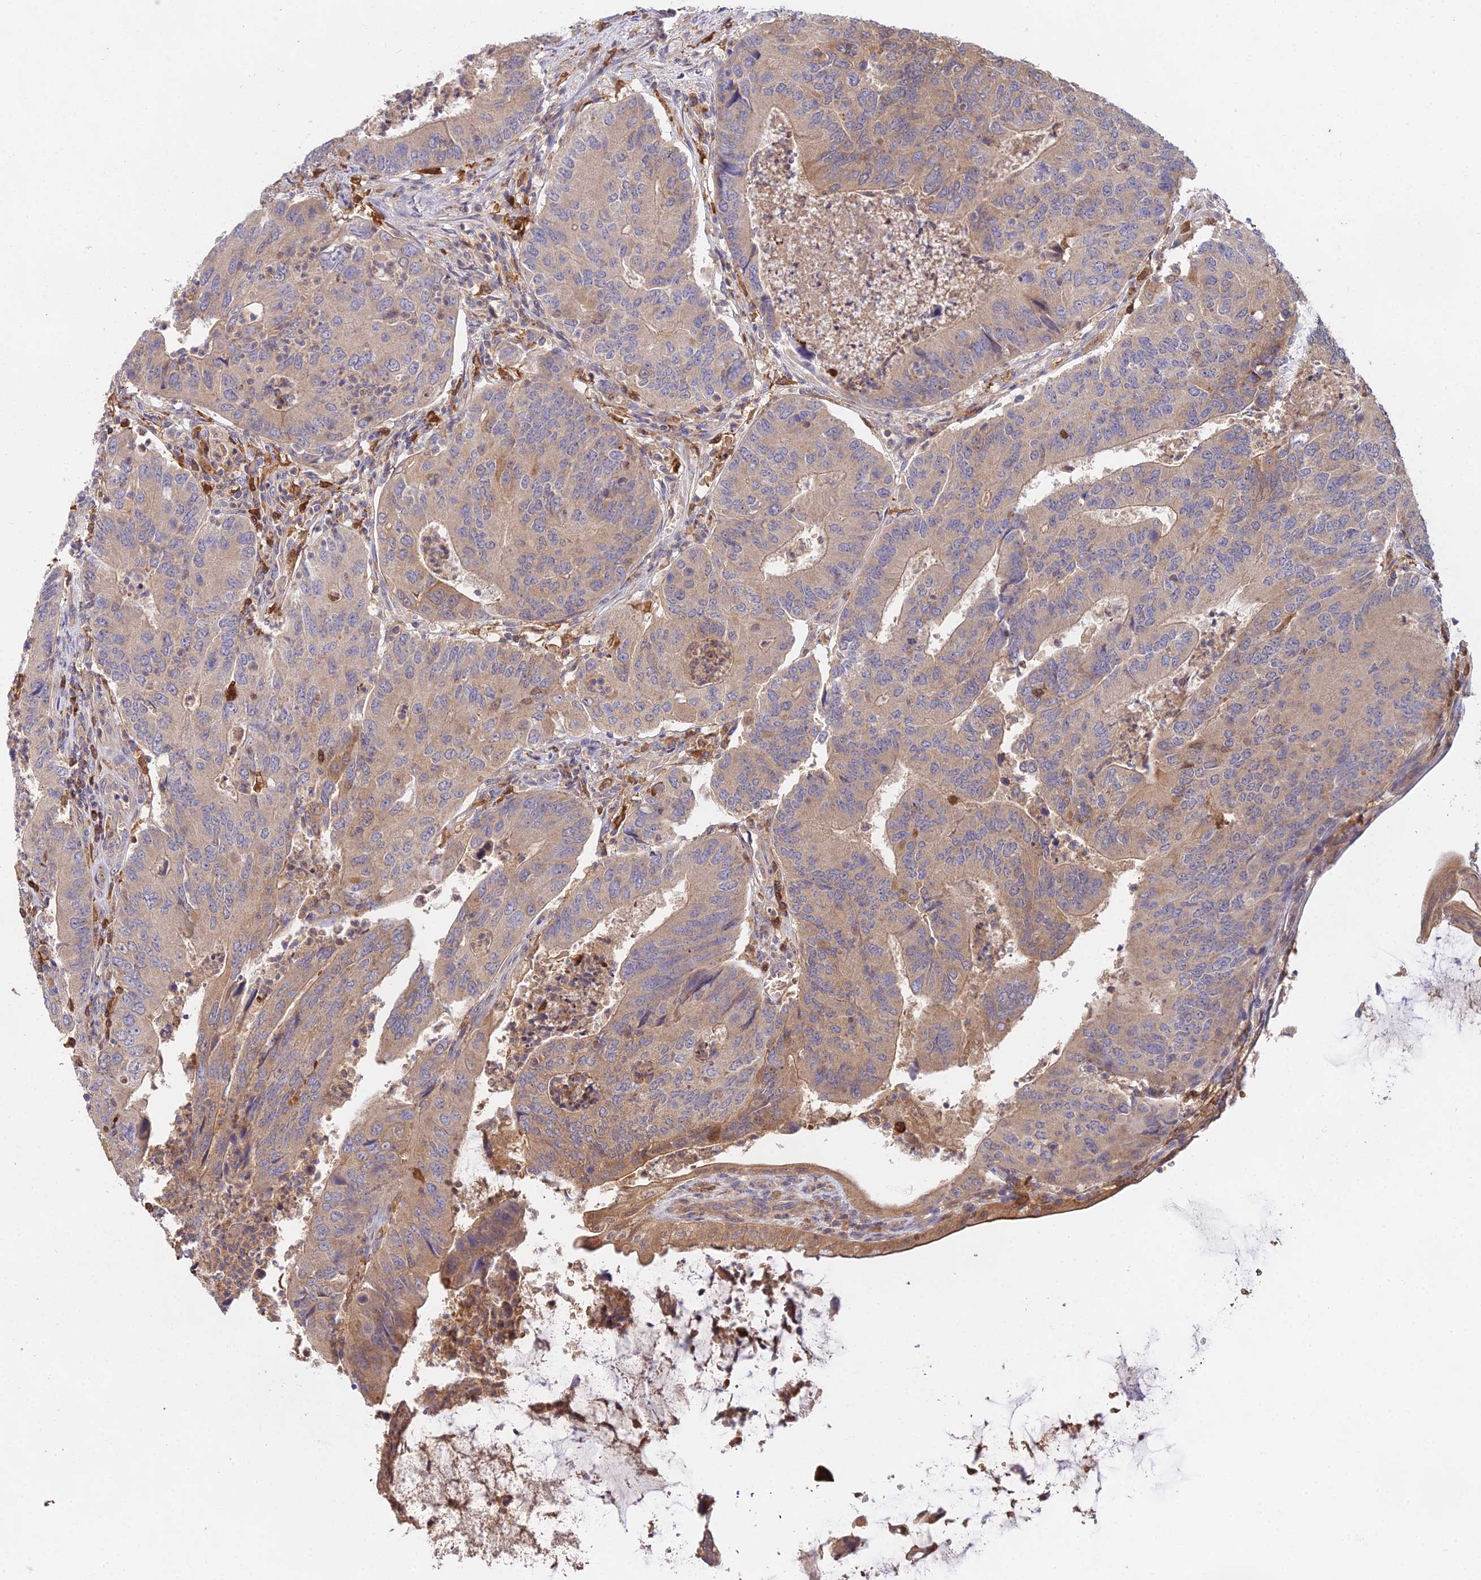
{"staining": {"intensity": "moderate", "quantity": ">75%", "location": "cytoplasmic/membranous"}, "tissue": "colorectal cancer", "cell_type": "Tumor cells", "image_type": "cancer", "snomed": [{"axis": "morphology", "description": "Adenocarcinoma, NOS"}, {"axis": "topography", "description": "Colon"}], "caption": "Colorectal cancer (adenocarcinoma) stained with immunohistochemistry reveals moderate cytoplasmic/membranous positivity in about >75% of tumor cells. The protein of interest is stained brown, and the nuclei are stained in blue (DAB IHC with brightfield microscopy, high magnification).", "gene": "FBP1", "patient": {"sex": "female", "age": 67}}